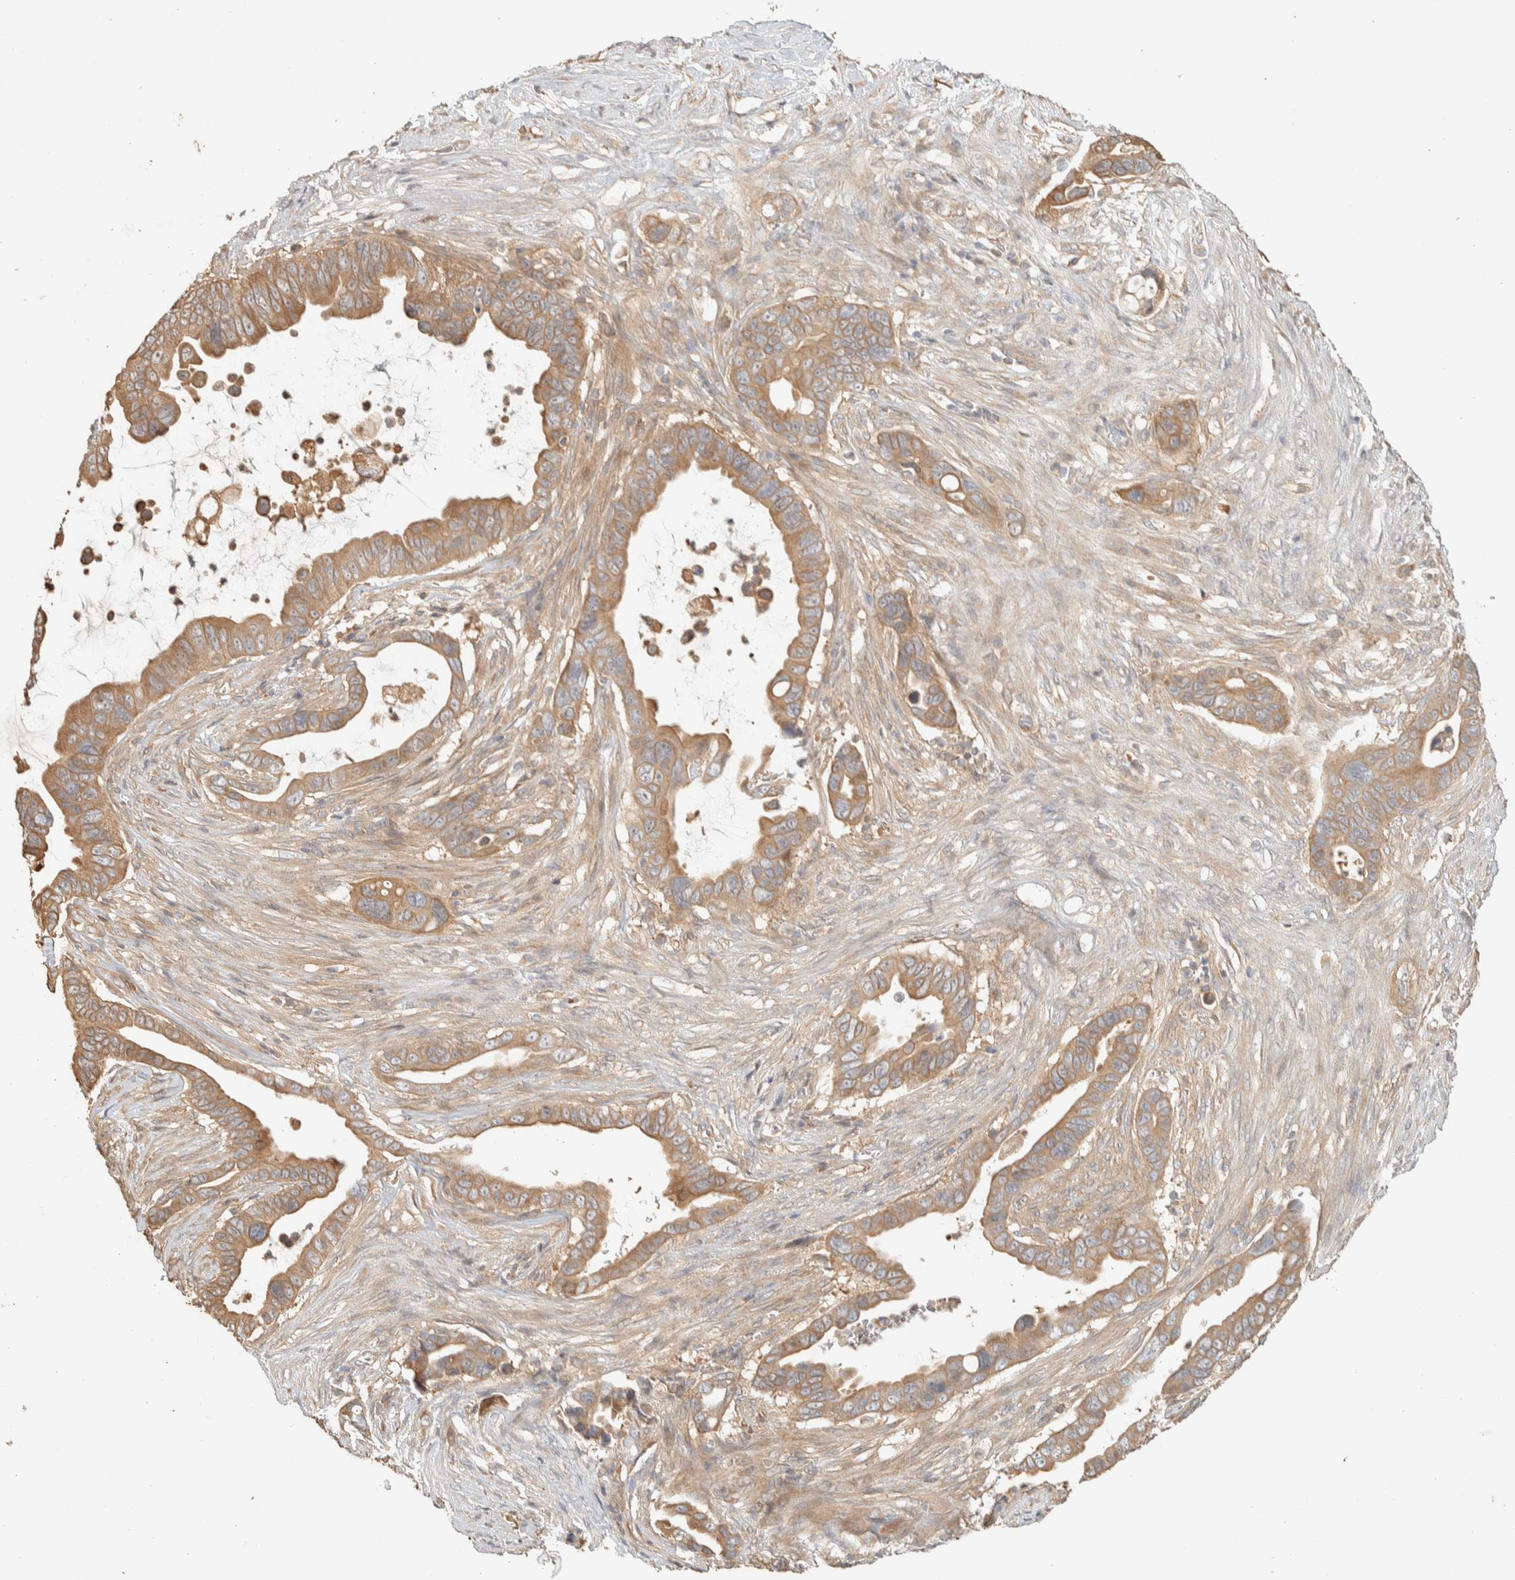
{"staining": {"intensity": "moderate", "quantity": ">75%", "location": "cytoplasmic/membranous"}, "tissue": "pancreatic cancer", "cell_type": "Tumor cells", "image_type": "cancer", "snomed": [{"axis": "morphology", "description": "Adenocarcinoma, NOS"}, {"axis": "topography", "description": "Pancreas"}], "caption": "Immunohistochemistry (IHC) of pancreatic cancer reveals medium levels of moderate cytoplasmic/membranous expression in approximately >75% of tumor cells.", "gene": "EXOC7", "patient": {"sex": "female", "age": 72}}